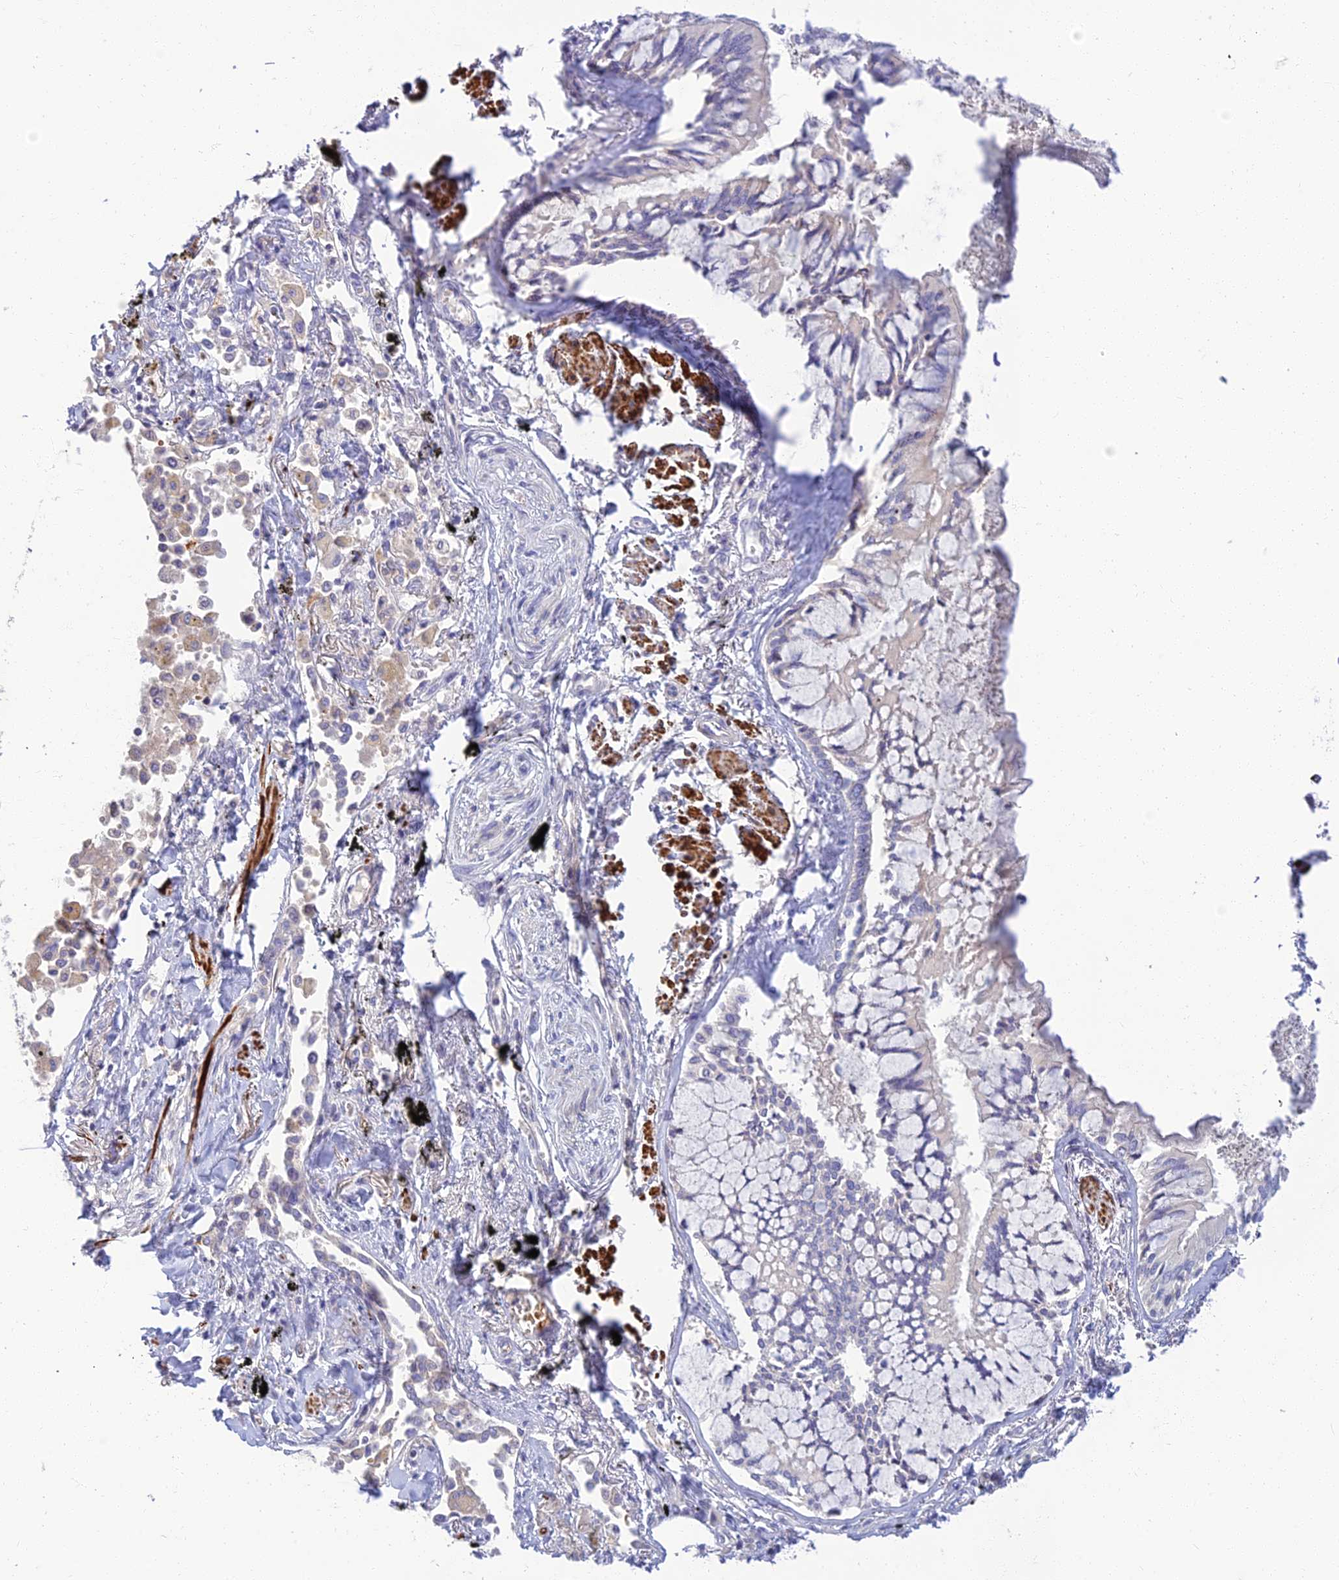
{"staining": {"intensity": "negative", "quantity": "none", "location": "none"}, "tissue": "lung cancer", "cell_type": "Tumor cells", "image_type": "cancer", "snomed": [{"axis": "morphology", "description": "Adenocarcinoma, NOS"}, {"axis": "topography", "description": "Lung"}], "caption": "IHC photomicrograph of neoplastic tissue: lung adenocarcinoma stained with DAB (3,3'-diaminobenzidine) shows no significant protein staining in tumor cells.", "gene": "CLIP4", "patient": {"sex": "male", "age": 67}}